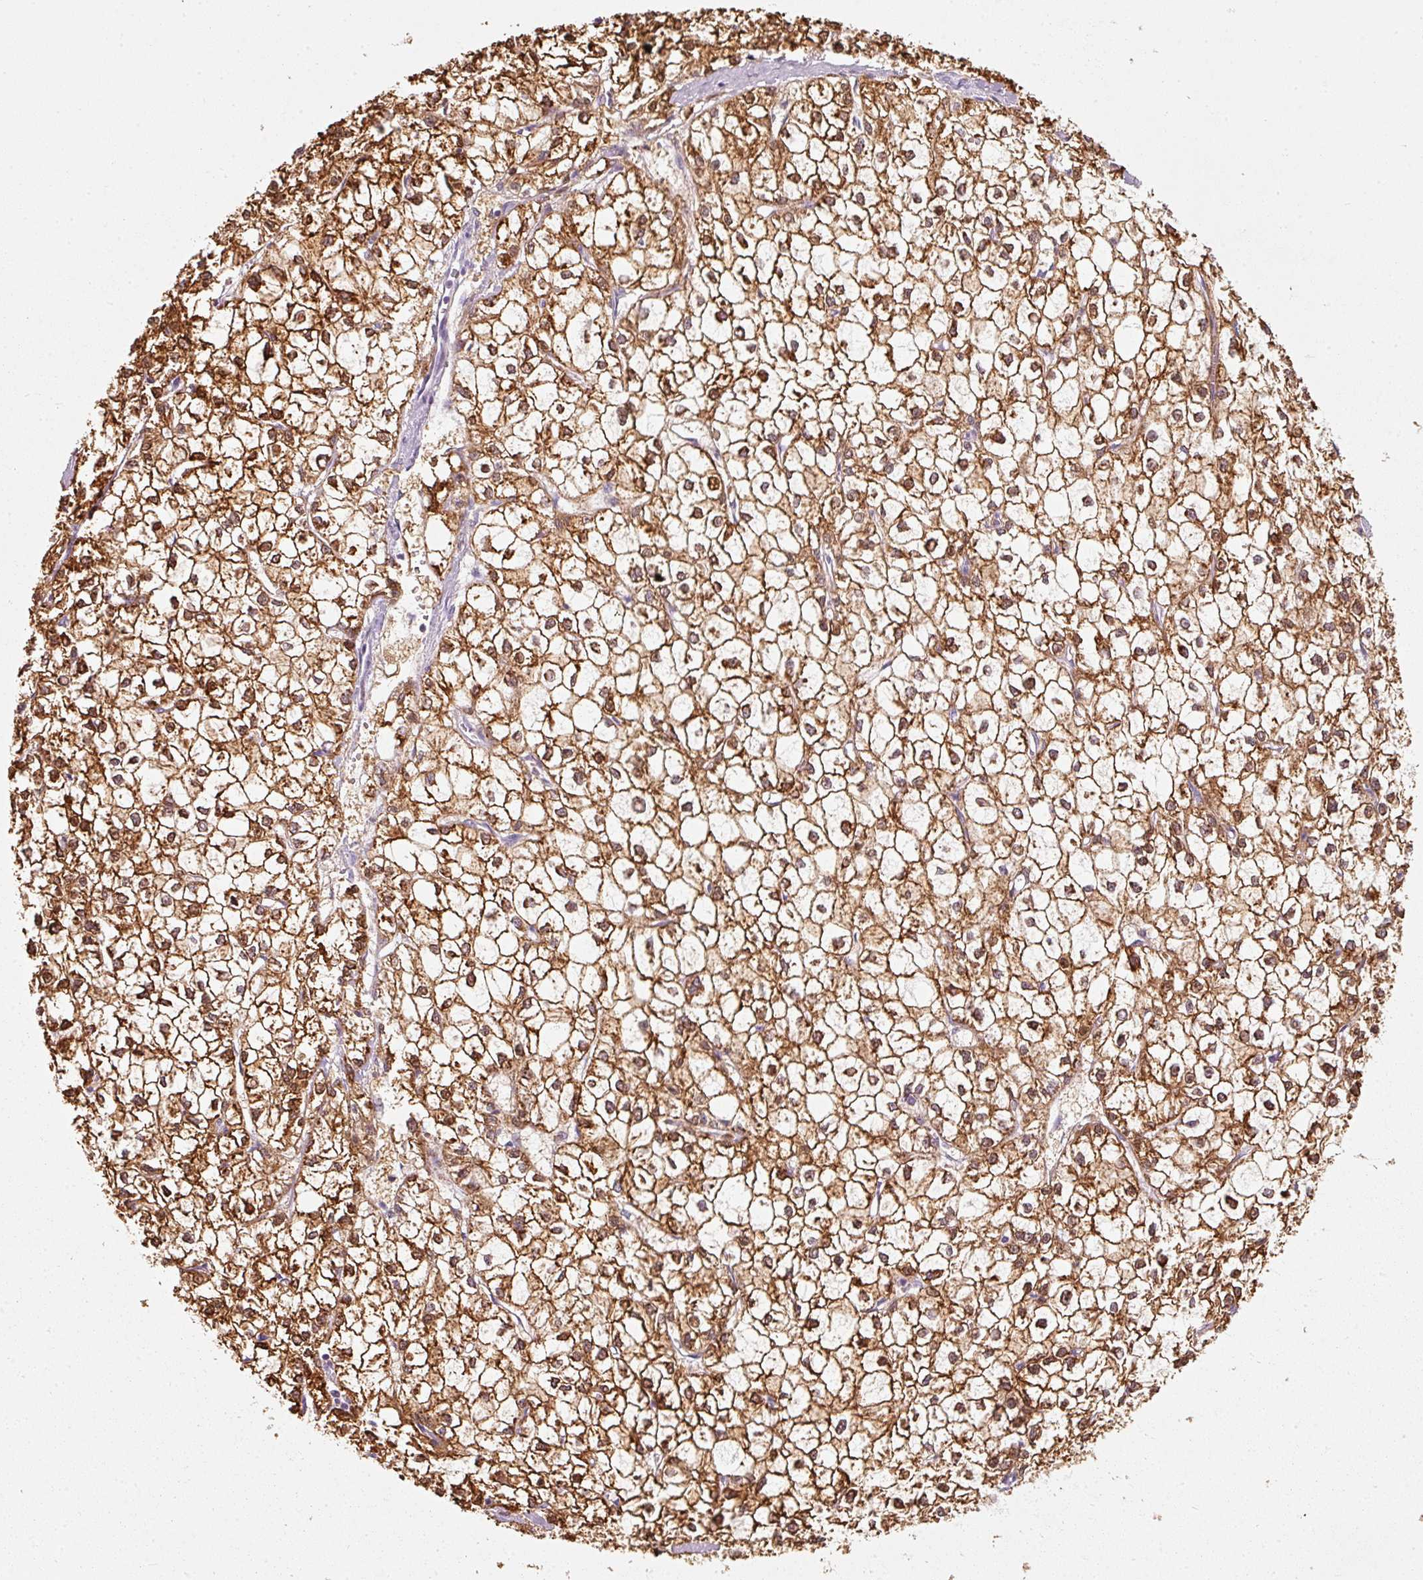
{"staining": {"intensity": "strong", "quantity": ">75%", "location": "cytoplasmic/membranous"}, "tissue": "liver cancer", "cell_type": "Tumor cells", "image_type": "cancer", "snomed": [{"axis": "morphology", "description": "Carcinoma, Hepatocellular, NOS"}, {"axis": "topography", "description": "Liver"}], "caption": "Protein expression analysis of human liver cancer reveals strong cytoplasmic/membranous staining in approximately >75% of tumor cells.", "gene": "IQGAP2", "patient": {"sex": "female", "age": 43}}